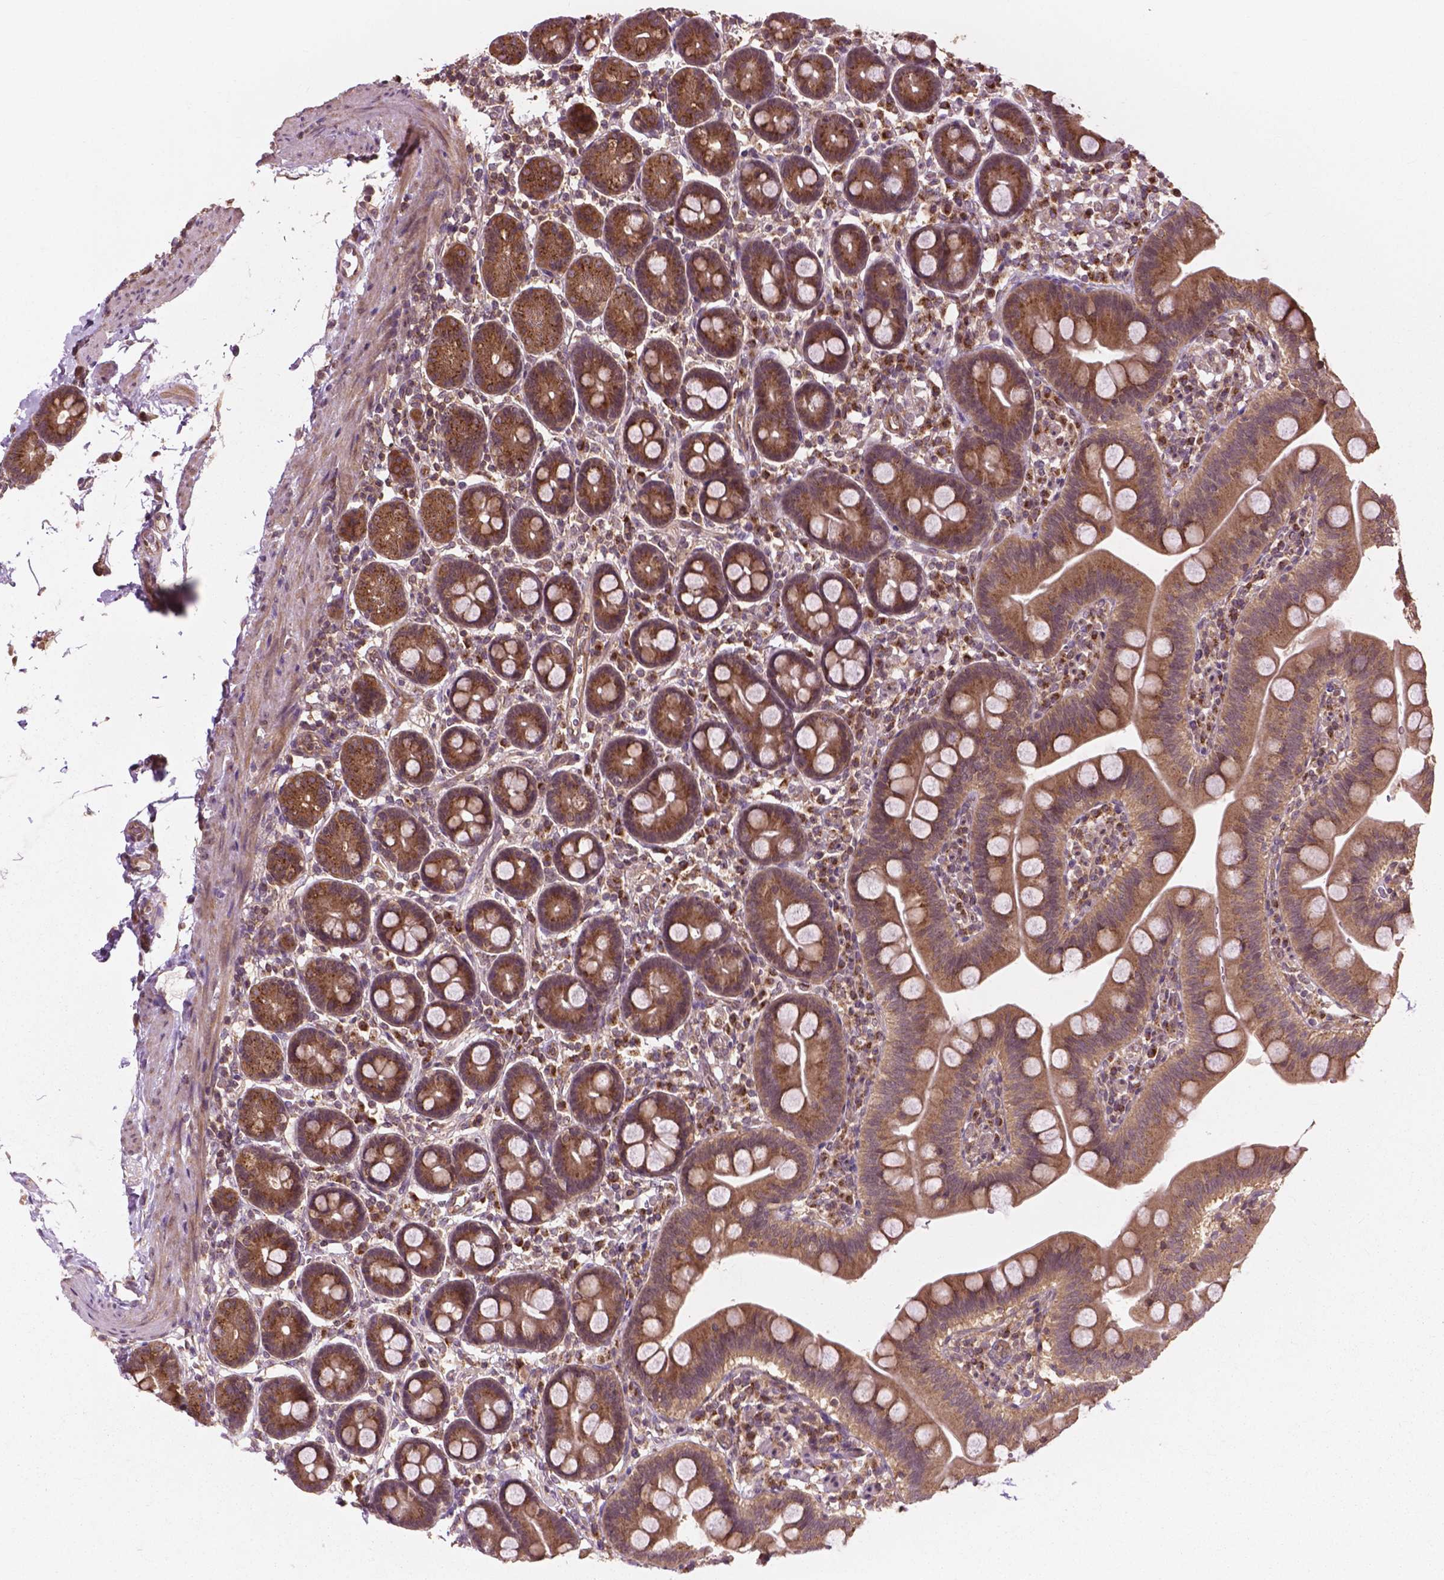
{"staining": {"intensity": "moderate", "quantity": ">75%", "location": "cytoplasmic/membranous"}, "tissue": "duodenum", "cell_type": "Glandular cells", "image_type": "normal", "snomed": [{"axis": "morphology", "description": "Normal tissue, NOS"}, {"axis": "topography", "description": "Pancreas"}, {"axis": "topography", "description": "Duodenum"}], "caption": "DAB immunohistochemical staining of benign duodenum demonstrates moderate cytoplasmic/membranous protein positivity in about >75% of glandular cells.", "gene": "PPP1CB", "patient": {"sex": "male", "age": 59}}